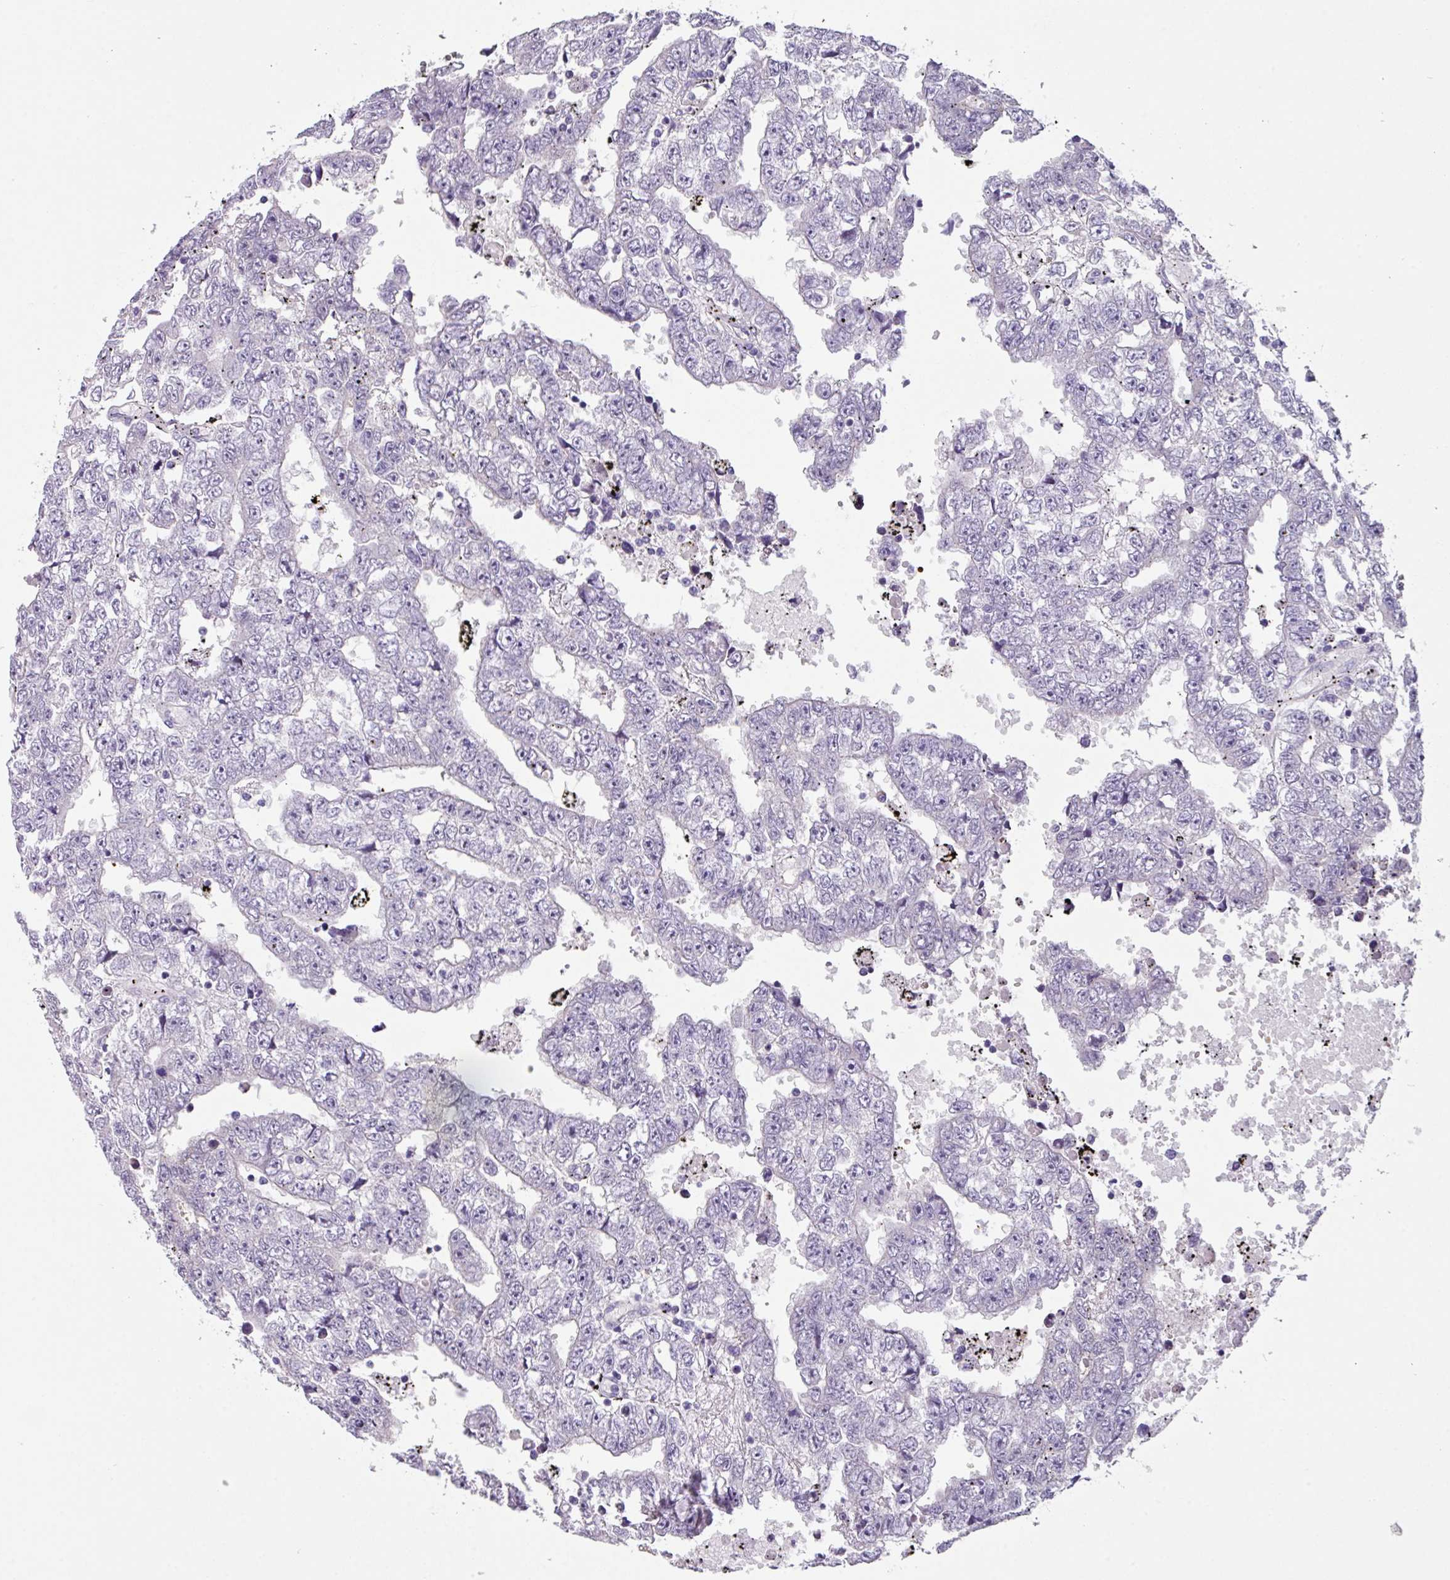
{"staining": {"intensity": "negative", "quantity": "none", "location": "none"}, "tissue": "testis cancer", "cell_type": "Tumor cells", "image_type": "cancer", "snomed": [{"axis": "morphology", "description": "Carcinoma, Embryonal, NOS"}, {"axis": "topography", "description": "Testis"}], "caption": "Embryonal carcinoma (testis) stained for a protein using immunohistochemistry (IHC) exhibits no positivity tumor cells.", "gene": "ZFP3", "patient": {"sex": "male", "age": 25}}